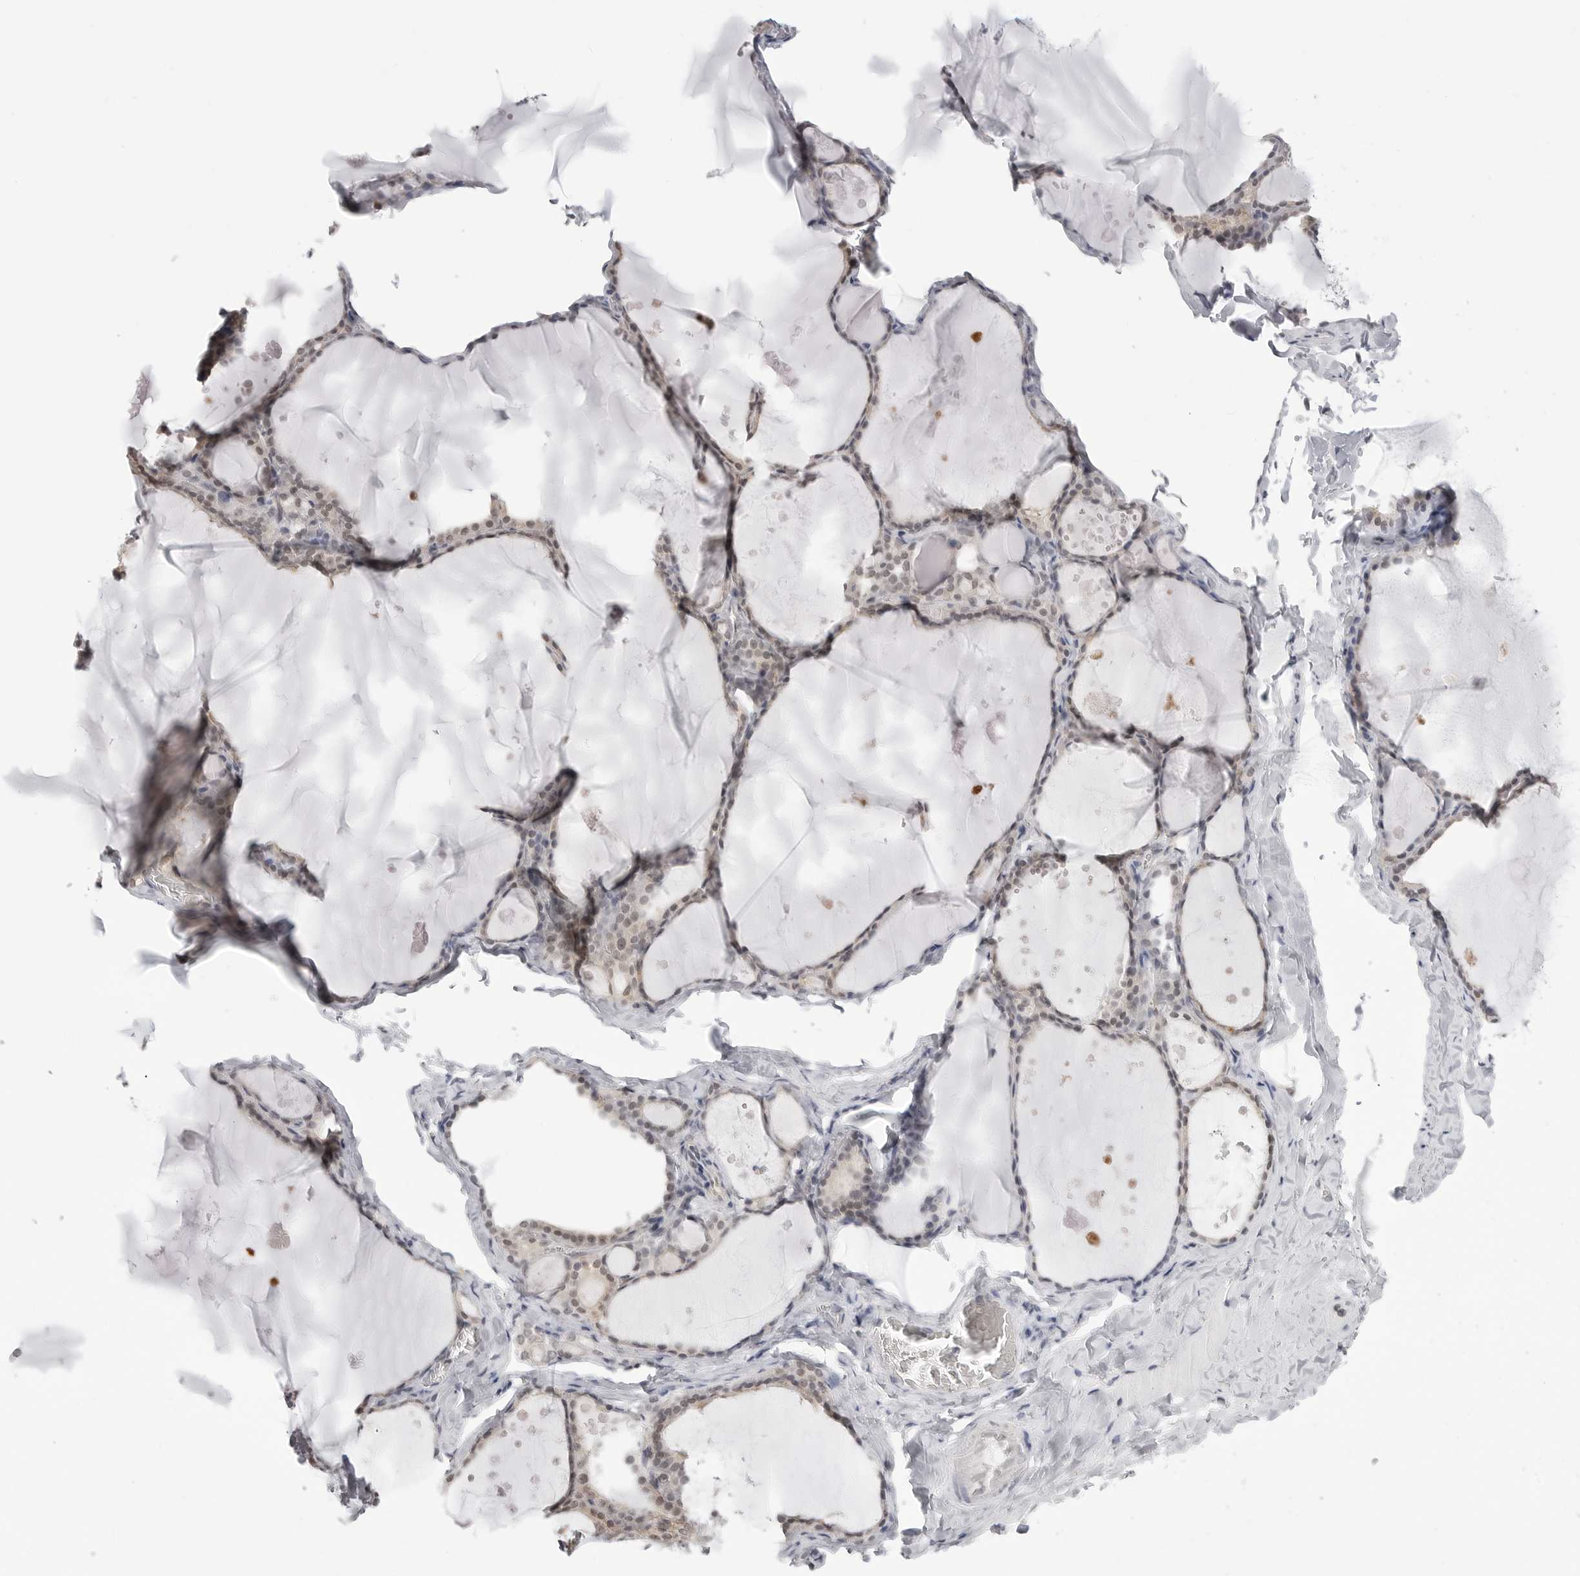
{"staining": {"intensity": "weak", "quantity": "25%-75%", "location": "nuclear"}, "tissue": "thyroid gland", "cell_type": "Glandular cells", "image_type": "normal", "snomed": [{"axis": "morphology", "description": "Normal tissue, NOS"}, {"axis": "topography", "description": "Thyroid gland"}], "caption": "A micrograph of thyroid gland stained for a protein reveals weak nuclear brown staining in glandular cells. The protein of interest is stained brown, and the nuclei are stained in blue (DAB (3,3'-diaminobenzidine) IHC with brightfield microscopy, high magnification).", "gene": "YWHAG", "patient": {"sex": "male", "age": 56}}